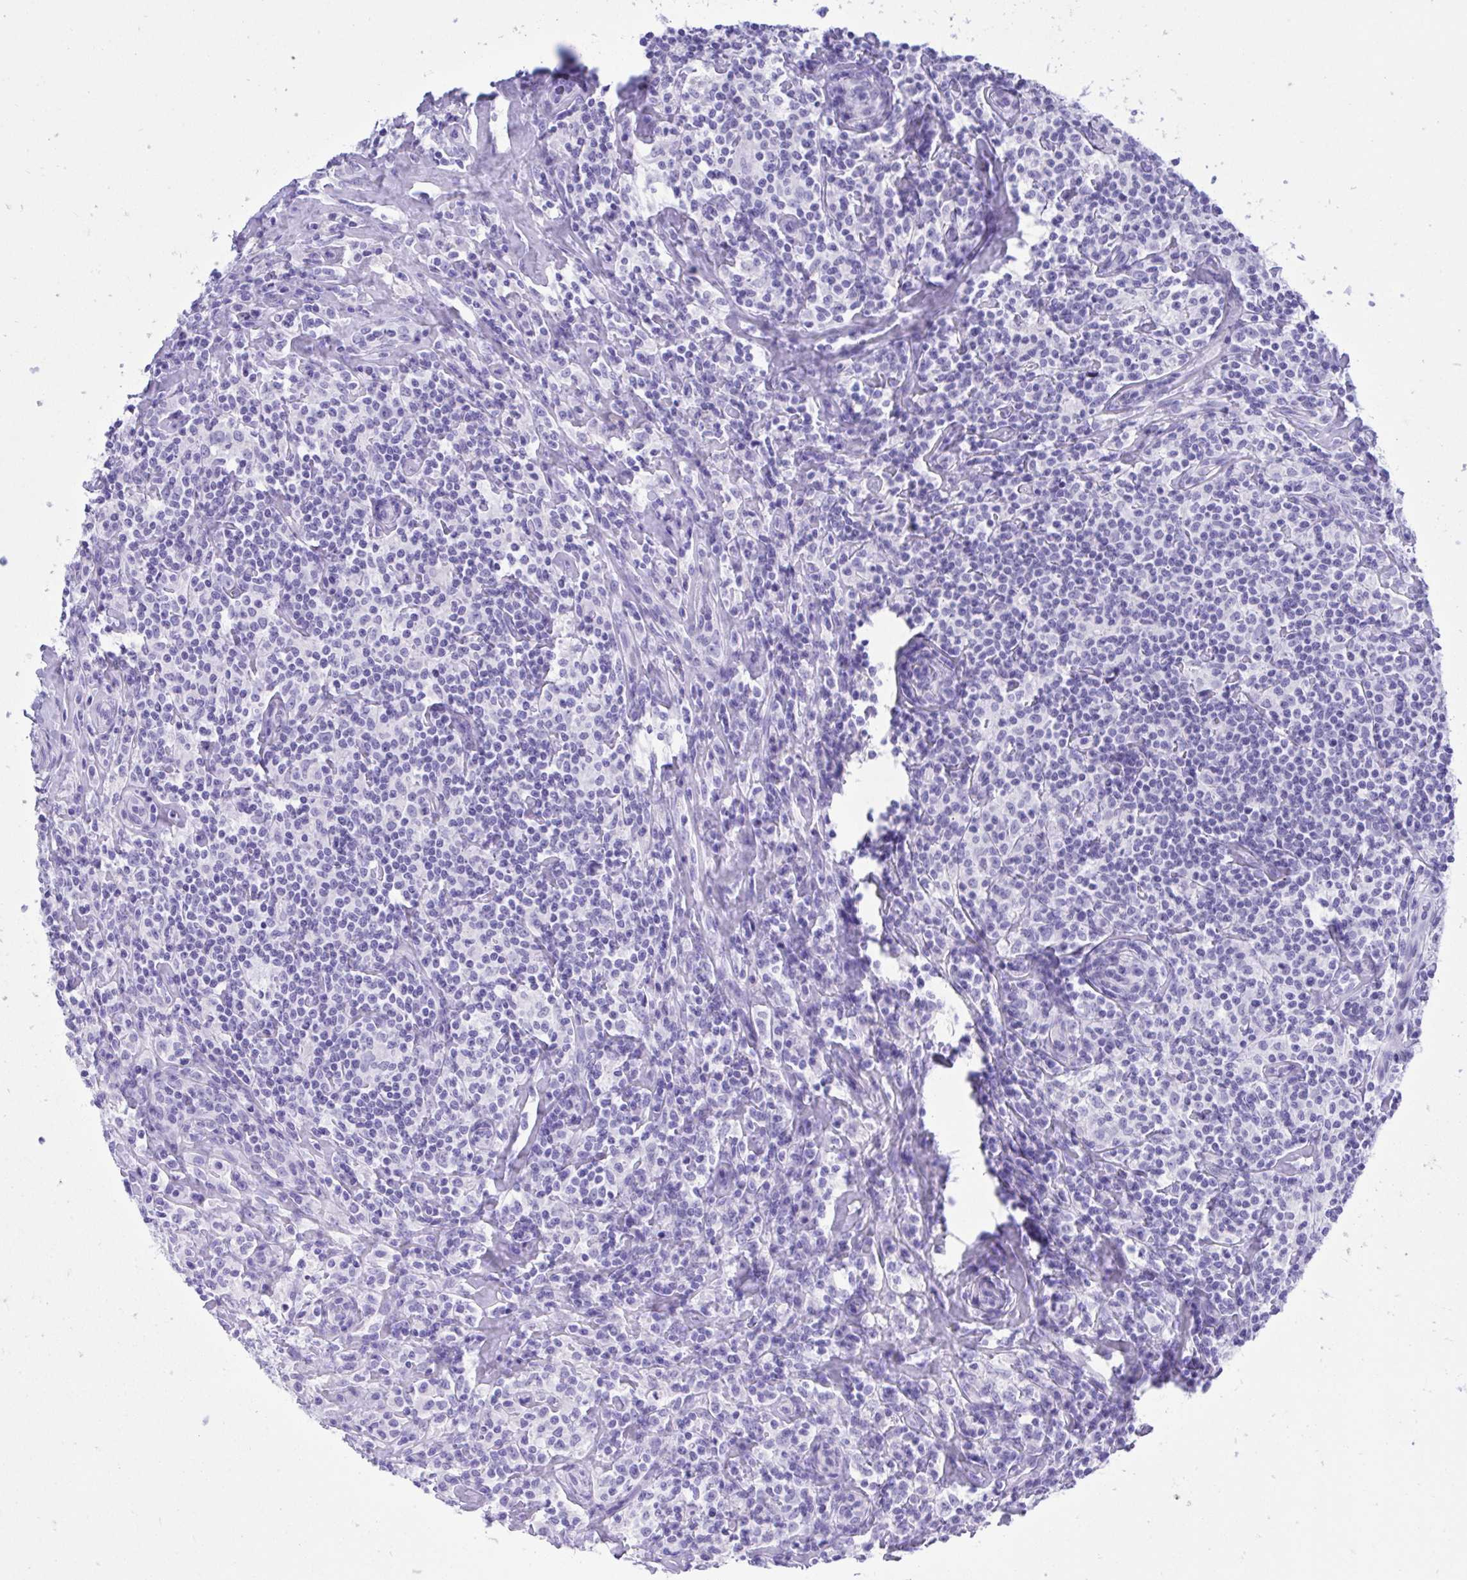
{"staining": {"intensity": "negative", "quantity": "none", "location": "none"}, "tissue": "lymphoma", "cell_type": "Tumor cells", "image_type": "cancer", "snomed": [{"axis": "morphology", "description": "Hodgkin's disease, NOS"}, {"axis": "morphology", "description": "Hodgkin's lymphoma, nodular sclerosis"}, {"axis": "topography", "description": "Lymph node"}], "caption": "A micrograph of lymphoma stained for a protein displays no brown staining in tumor cells. Brightfield microscopy of IHC stained with DAB (3,3'-diaminobenzidine) (brown) and hematoxylin (blue), captured at high magnification.", "gene": "BEX5", "patient": {"sex": "female", "age": 10}}